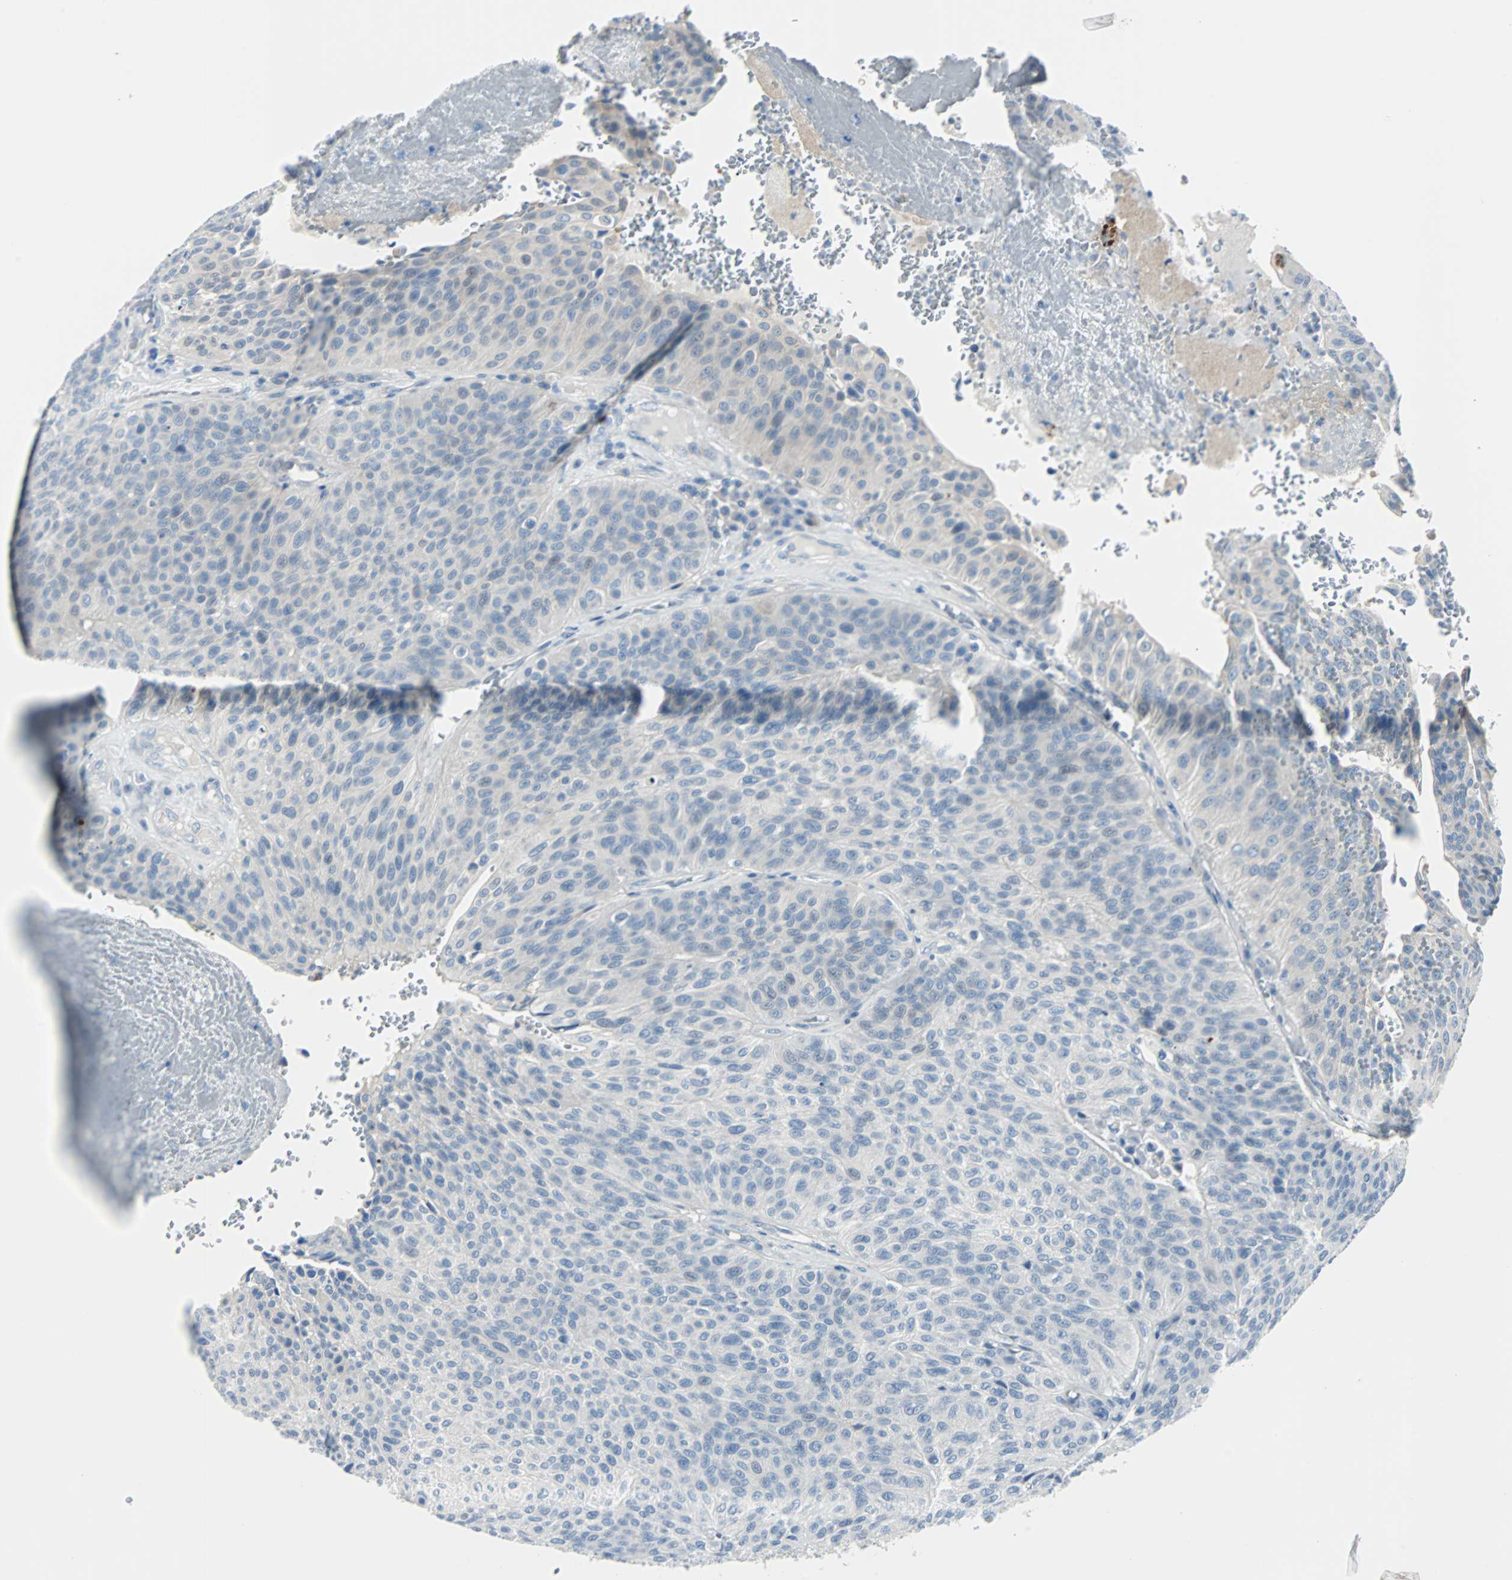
{"staining": {"intensity": "weak", "quantity": "<25%", "location": "cytoplasmic/membranous"}, "tissue": "urothelial cancer", "cell_type": "Tumor cells", "image_type": "cancer", "snomed": [{"axis": "morphology", "description": "Urothelial carcinoma, High grade"}, {"axis": "topography", "description": "Urinary bladder"}], "caption": "Immunohistochemical staining of human urothelial cancer displays no significant positivity in tumor cells. Brightfield microscopy of immunohistochemistry stained with DAB (3,3'-diaminobenzidine) (brown) and hematoxylin (blue), captured at high magnification.", "gene": "RASA1", "patient": {"sex": "male", "age": 66}}